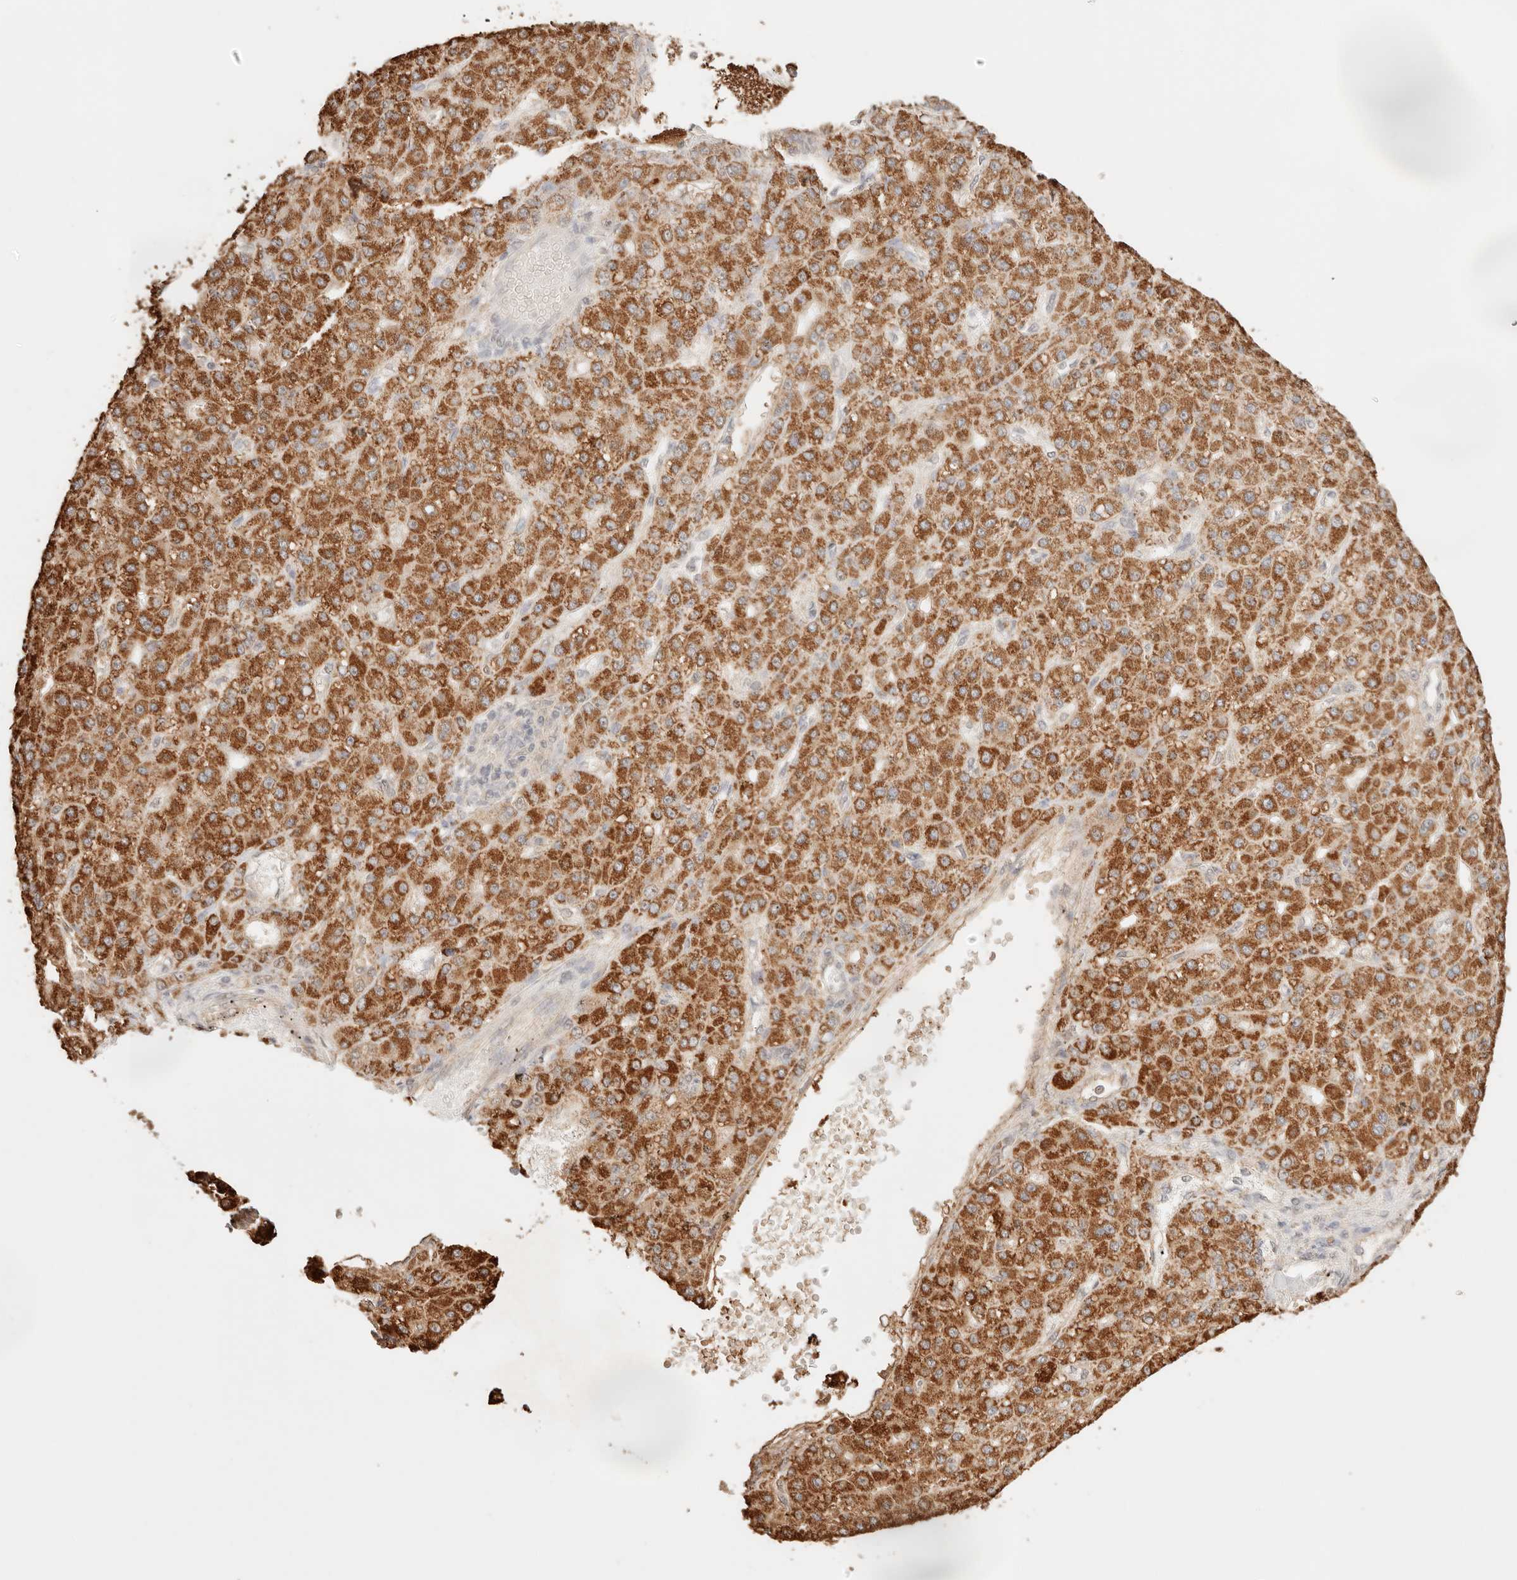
{"staining": {"intensity": "strong", "quantity": "25%-75%", "location": "cytoplasmic/membranous"}, "tissue": "liver cancer", "cell_type": "Tumor cells", "image_type": "cancer", "snomed": [{"axis": "morphology", "description": "Carcinoma, Hepatocellular, NOS"}, {"axis": "topography", "description": "Liver"}], "caption": "Immunohistochemistry (IHC) of hepatocellular carcinoma (liver) displays high levels of strong cytoplasmic/membranous positivity in about 25%-75% of tumor cells.", "gene": "IL1R2", "patient": {"sex": "male", "age": 67}}